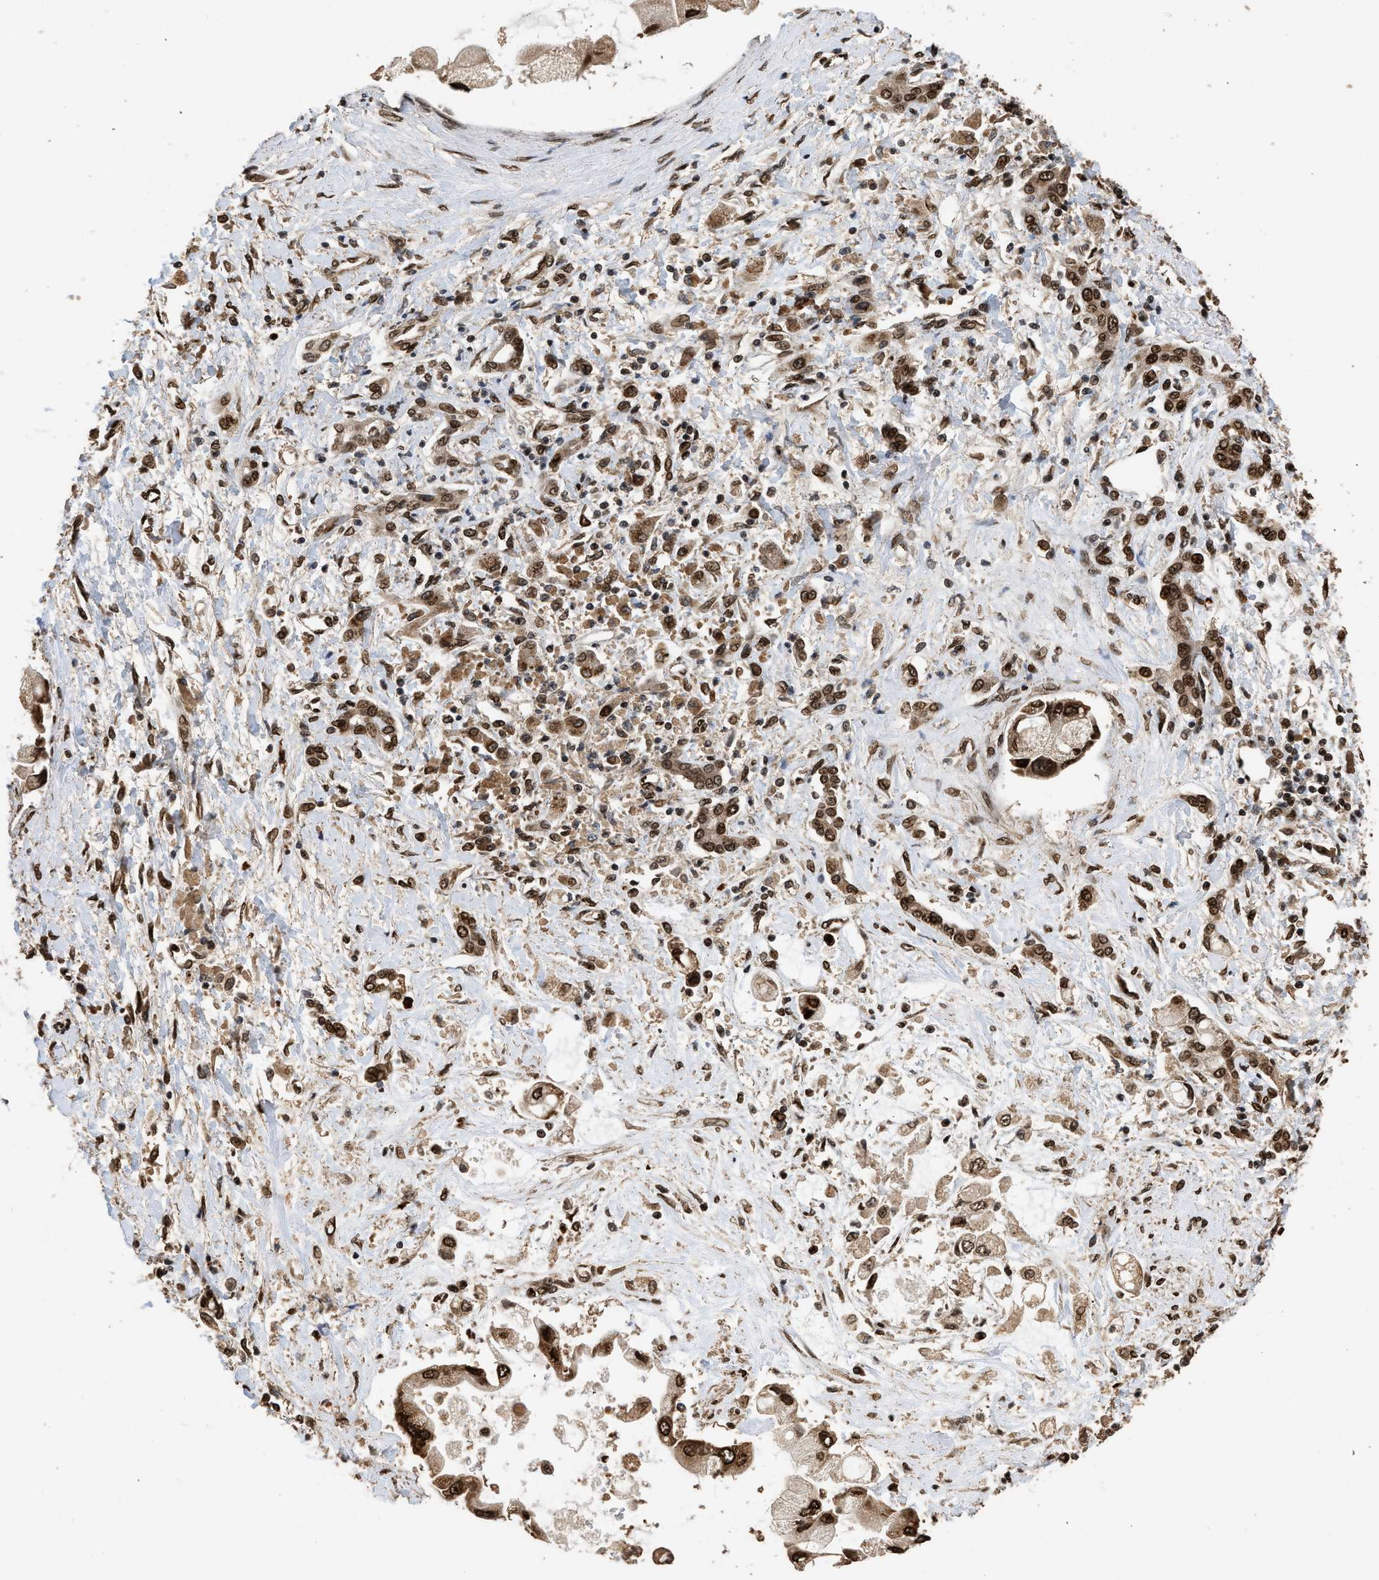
{"staining": {"intensity": "strong", "quantity": ">75%", "location": "nuclear"}, "tissue": "liver cancer", "cell_type": "Tumor cells", "image_type": "cancer", "snomed": [{"axis": "morphology", "description": "Cholangiocarcinoma"}, {"axis": "topography", "description": "Liver"}], "caption": "DAB (3,3'-diaminobenzidine) immunohistochemical staining of cholangiocarcinoma (liver) demonstrates strong nuclear protein expression in approximately >75% of tumor cells.", "gene": "PPP4R3B", "patient": {"sex": "male", "age": 50}}